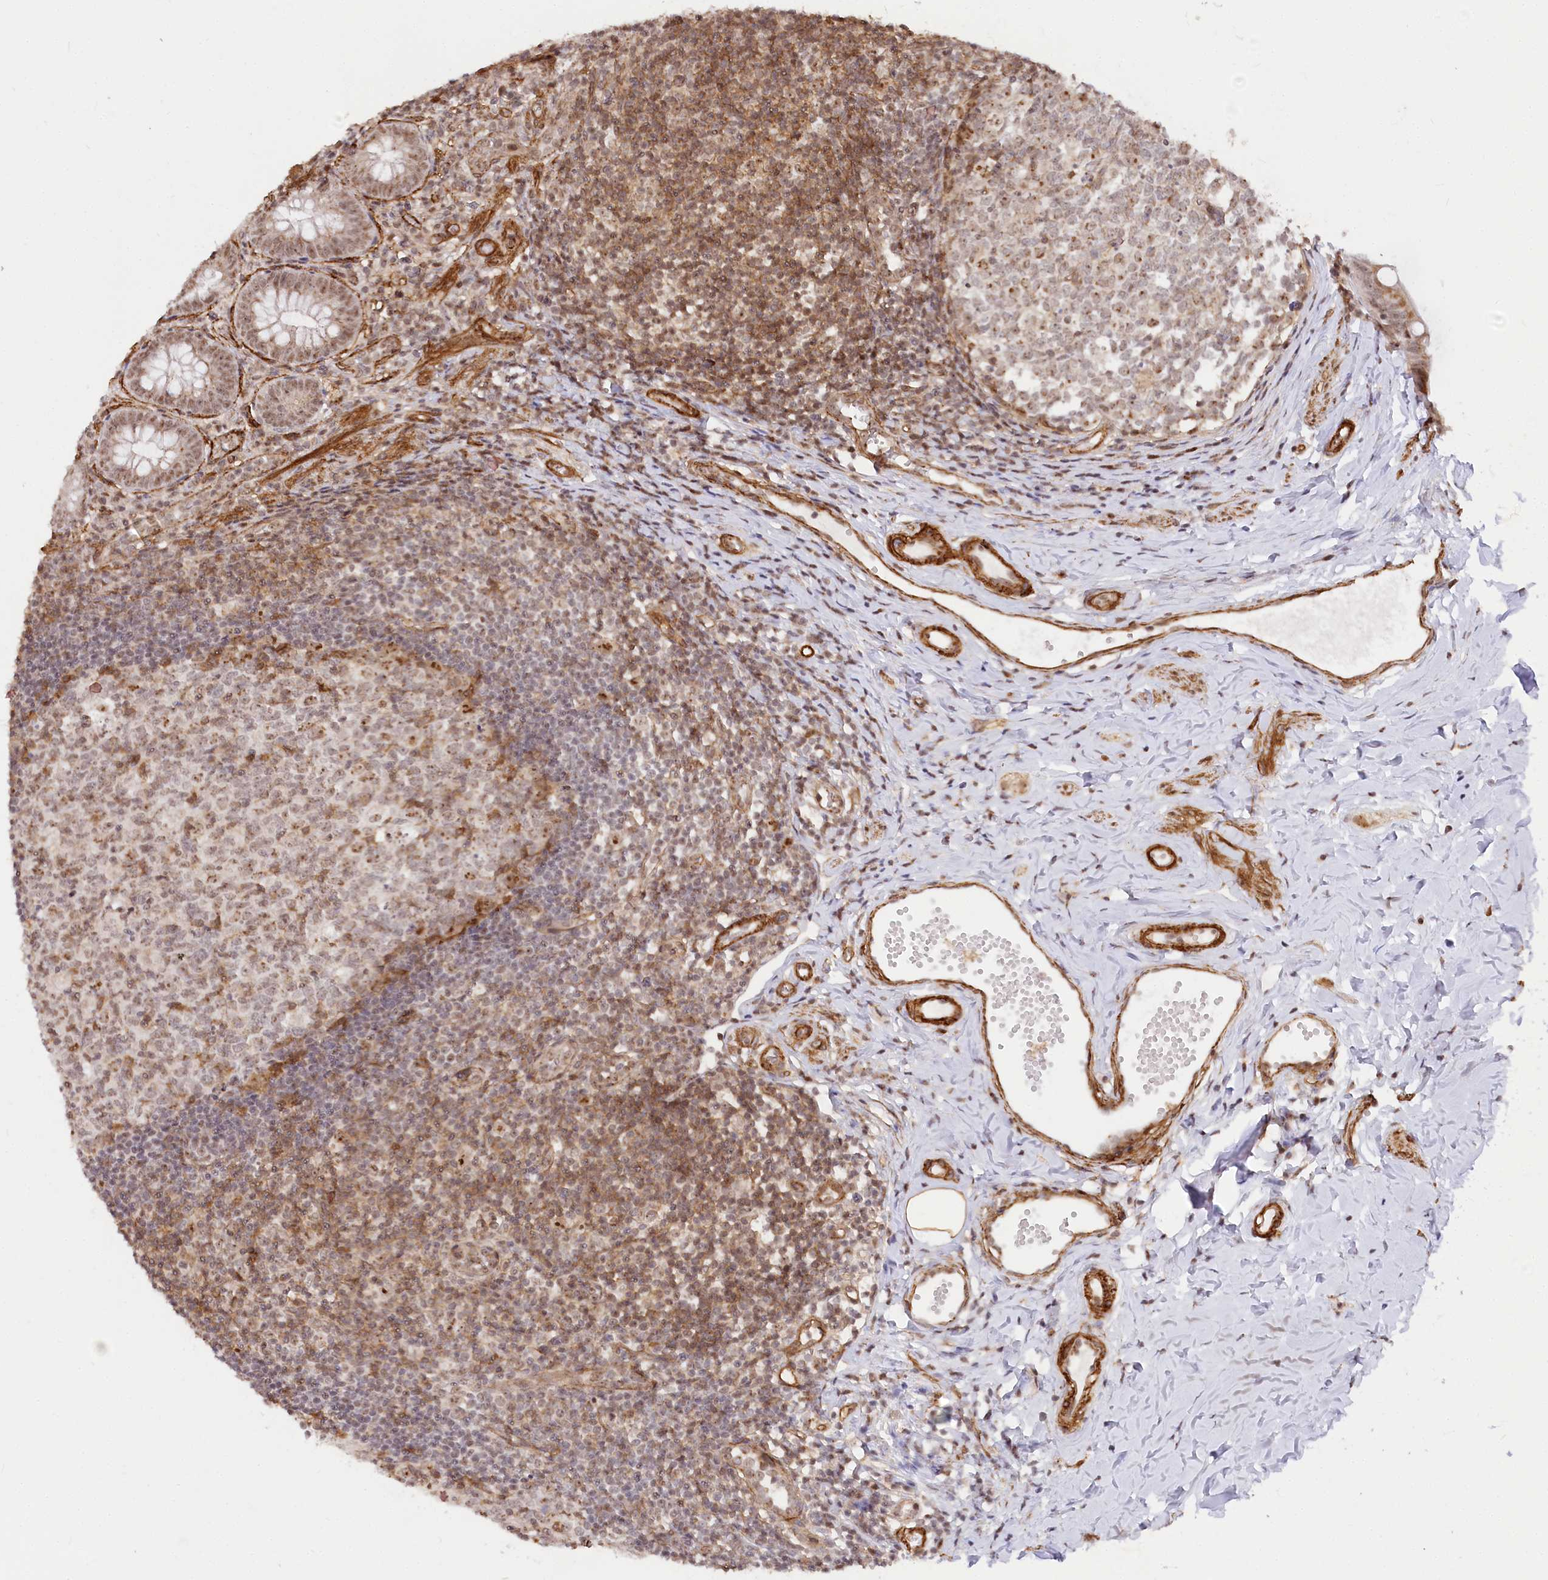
{"staining": {"intensity": "moderate", "quantity": "25%-75%", "location": "cytoplasmic/membranous,nuclear"}, "tissue": "appendix", "cell_type": "Glandular cells", "image_type": "normal", "snomed": [{"axis": "morphology", "description": "Normal tissue, NOS"}, {"axis": "topography", "description": "Appendix"}], "caption": "A medium amount of moderate cytoplasmic/membranous,nuclear positivity is present in about 25%-75% of glandular cells in benign appendix.", "gene": "GNL3L", "patient": {"sex": "male", "age": 14}}